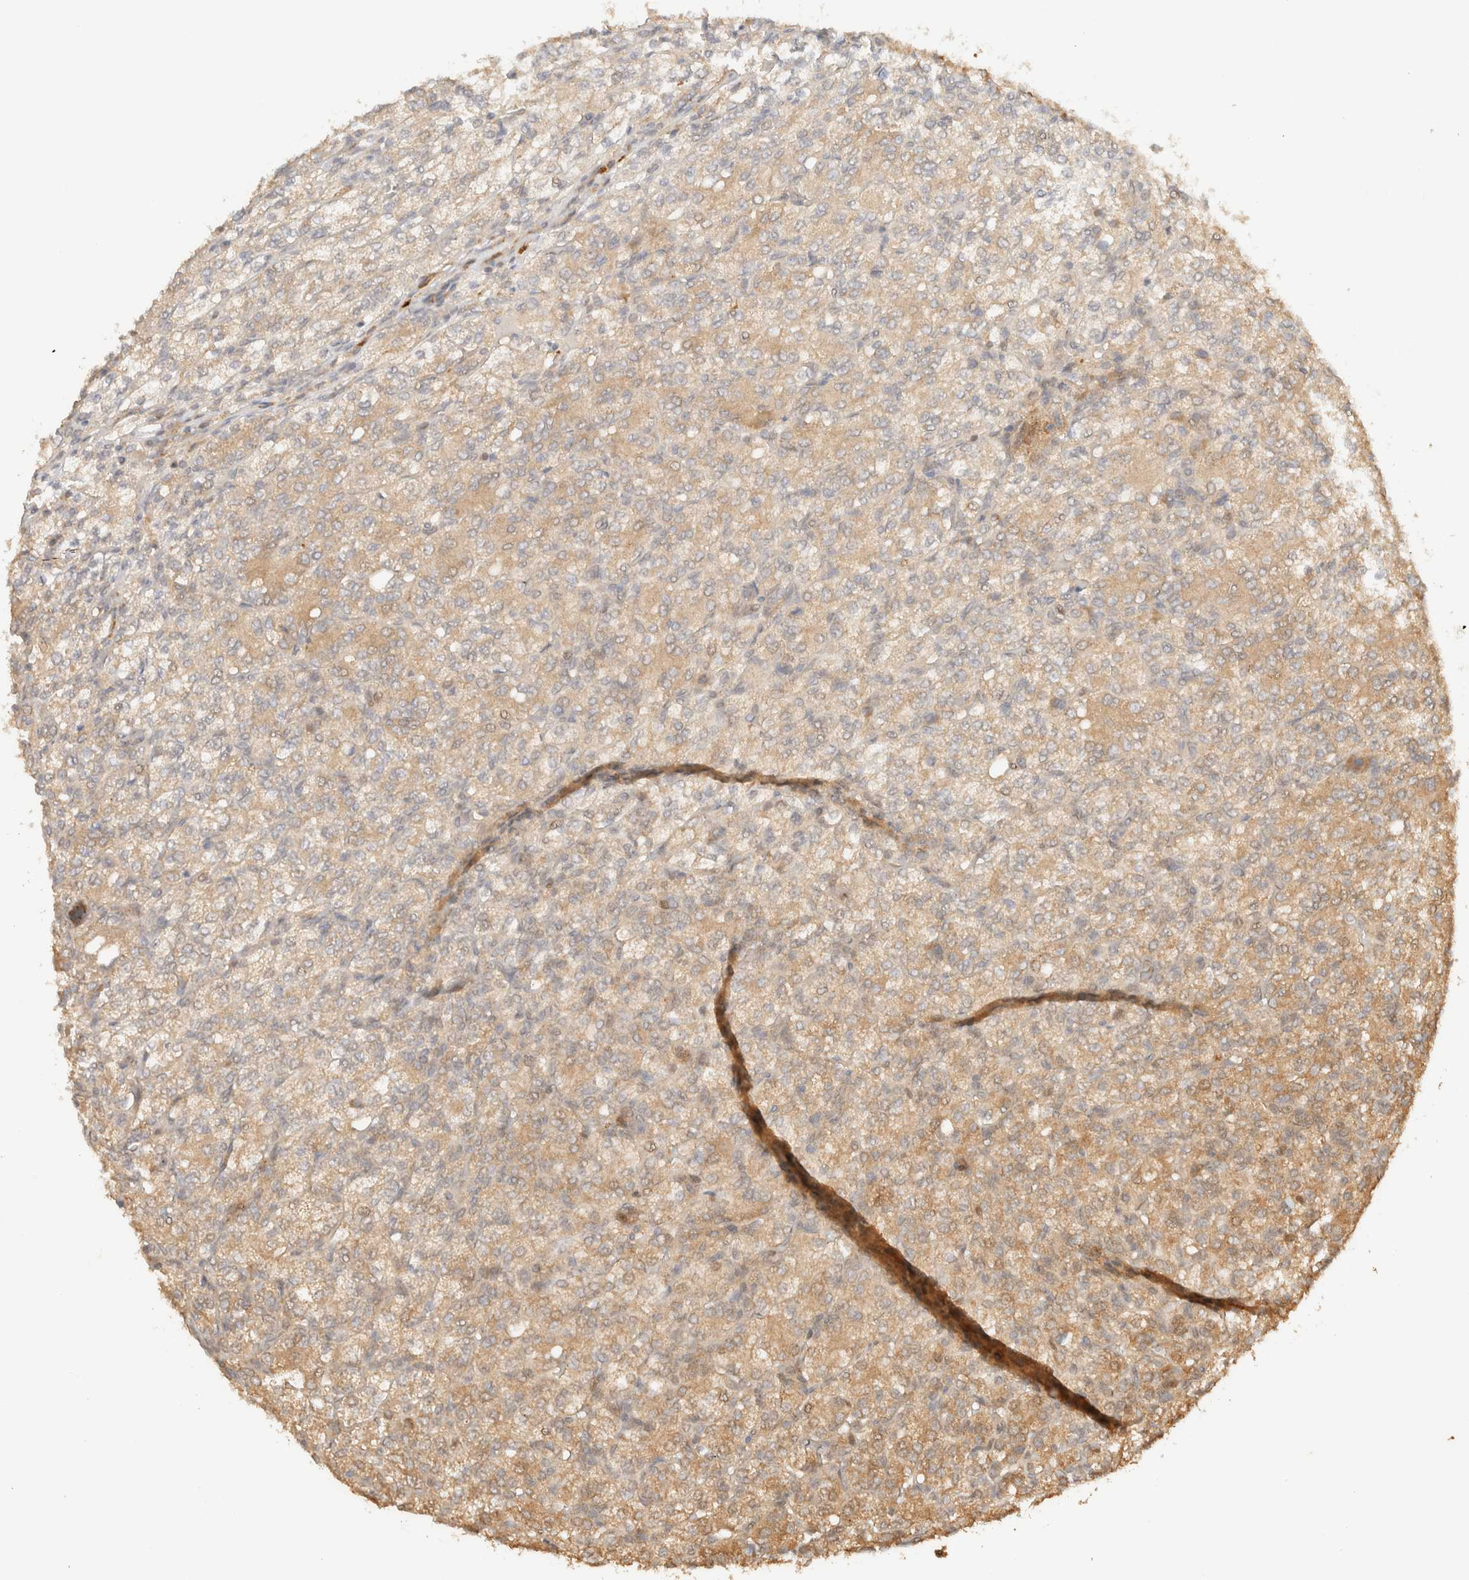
{"staining": {"intensity": "weak", "quantity": "25%-75%", "location": "cytoplasmic/membranous"}, "tissue": "renal cancer", "cell_type": "Tumor cells", "image_type": "cancer", "snomed": [{"axis": "morphology", "description": "Adenocarcinoma, NOS"}, {"axis": "topography", "description": "Kidney"}], "caption": "Immunohistochemistry (IHC) (DAB) staining of human renal cancer exhibits weak cytoplasmic/membranous protein expression in approximately 25%-75% of tumor cells.", "gene": "ZBTB34", "patient": {"sex": "male", "age": 77}}